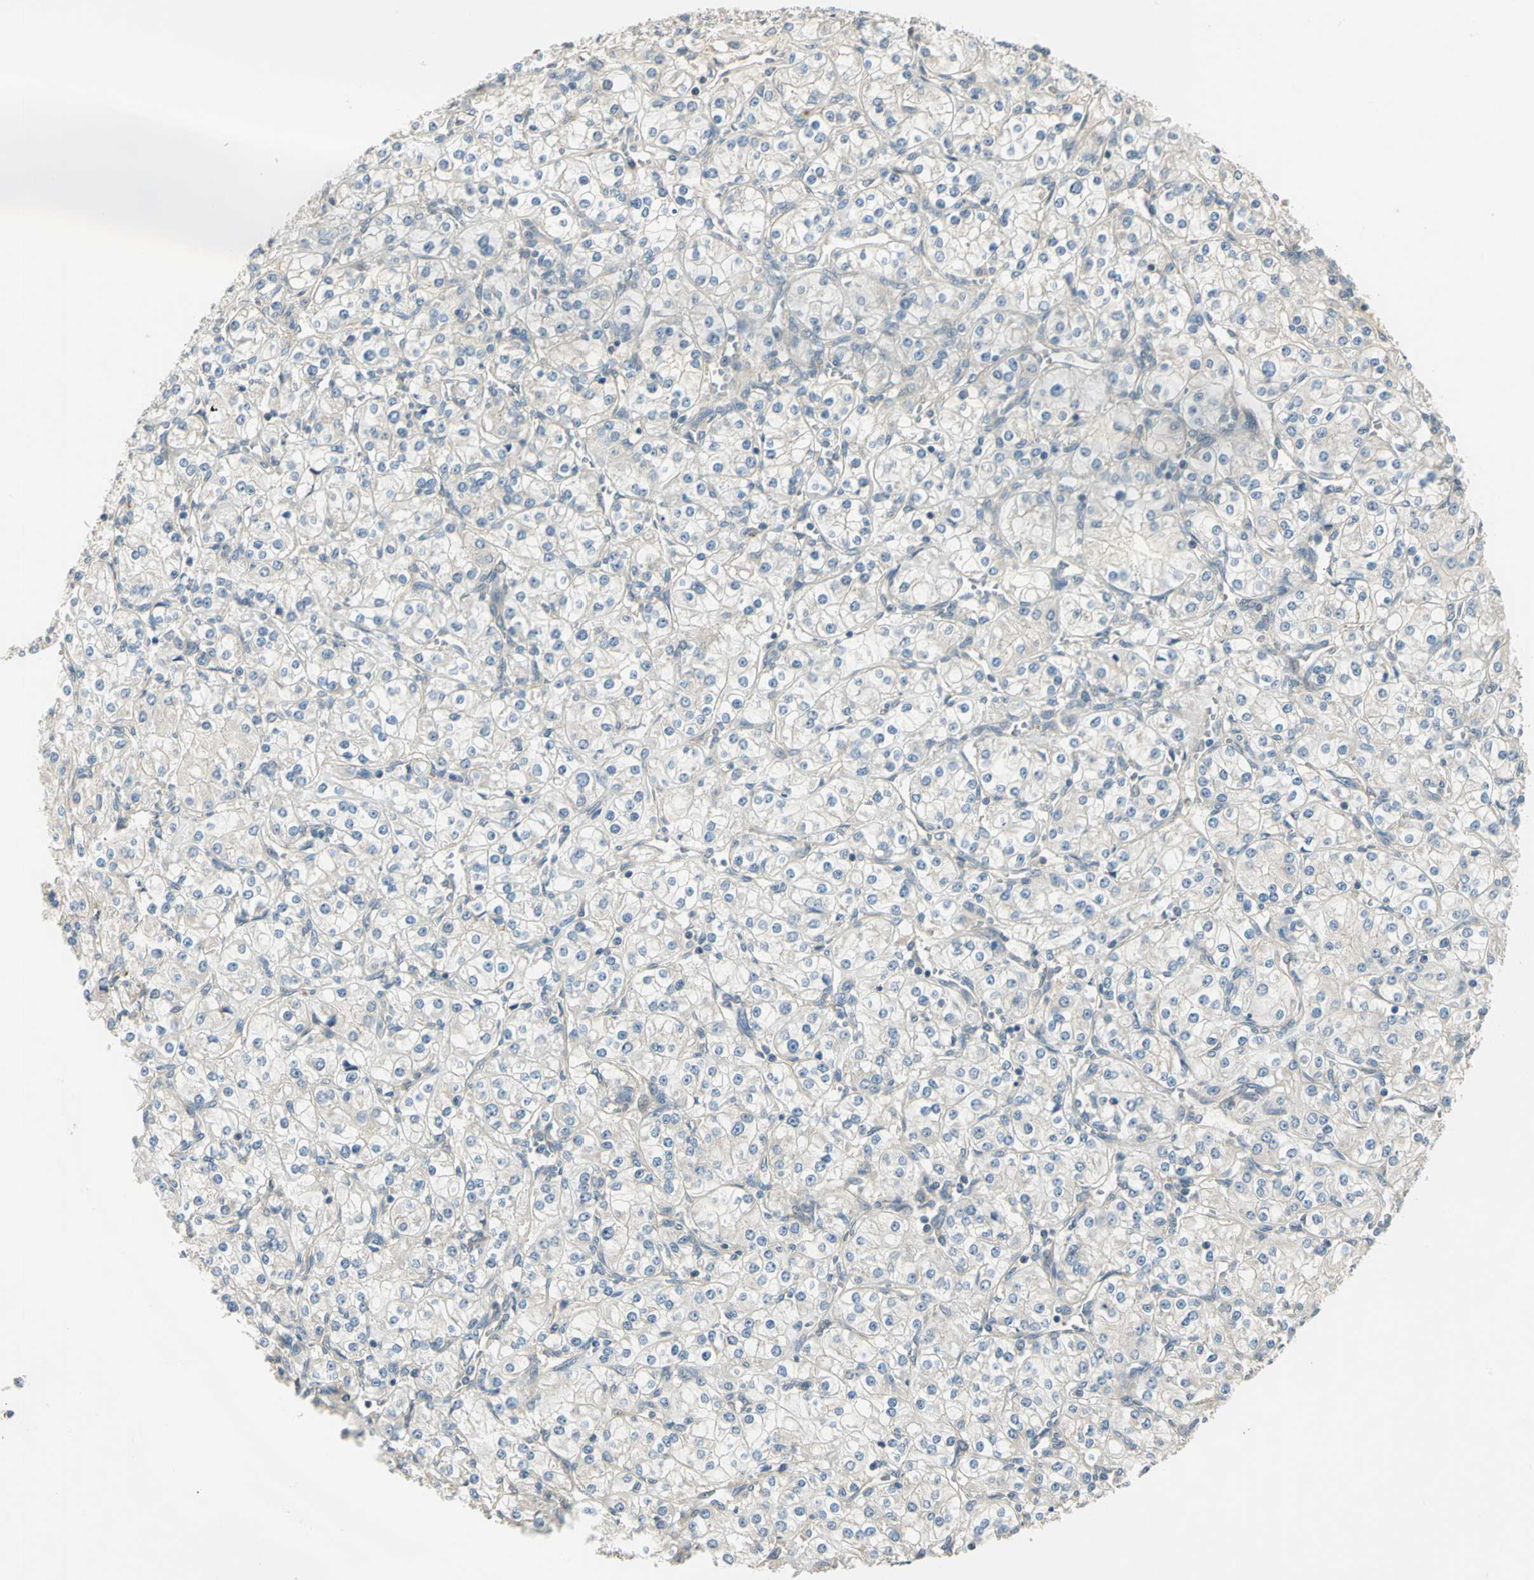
{"staining": {"intensity": "negative", "quantity": "none", "location": "none"}, "tissue": "renal cancer", "cell_type": "Tumor cells", "image_type": "cancer", "snomed": [{"axis": "morphology", "description": "Adenocarcinoma, NOS"}, {"axis": "topography", "description": "Kidney"}], "caption": "Adenocarcinoma (renal) stained for a protein using immunohistochemistry demonstrates no expression tumor cells.", "gene": "PRKAA1", "patient": {"sex": "male", "age": 77}}